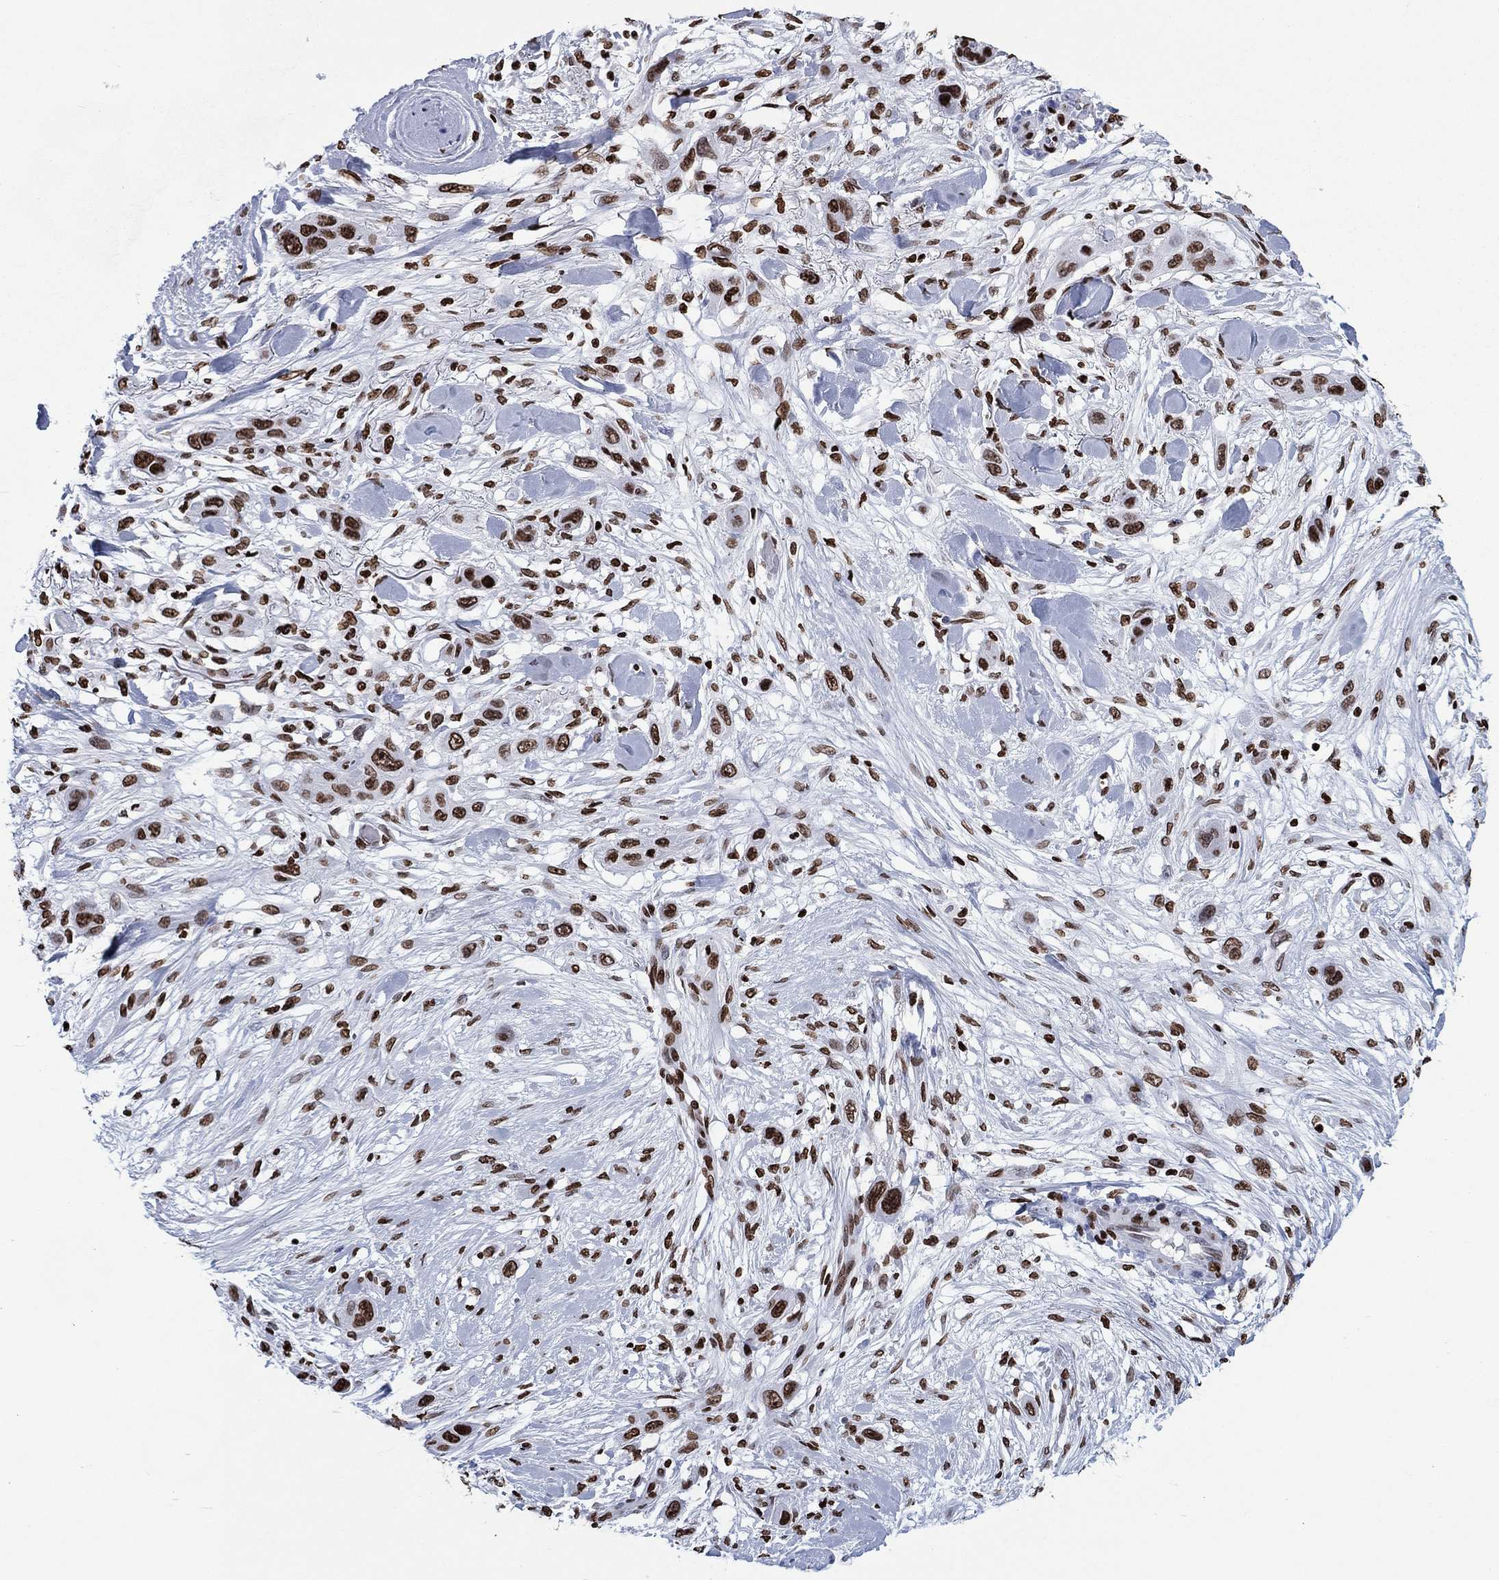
{"staining": {"intensity": "strong", "quantity": "25%-75%", "location": "nuclear"}, "tissue": "skin cancer", "cell_type": "Tumor cells", "image_type": "cancer", "snomed": [{"axis": "morphology", "description": "Squamous cell carcinoma, NOS"}, {"axis": "topography", "description": "Skin"}], "caption": "A brown stain highlights strong nuclear positivity of a protein in skin squamous cell carcinoma tumor cells.", "gene": "H1-5", "patient": {"sex": "male", "age": 79}}